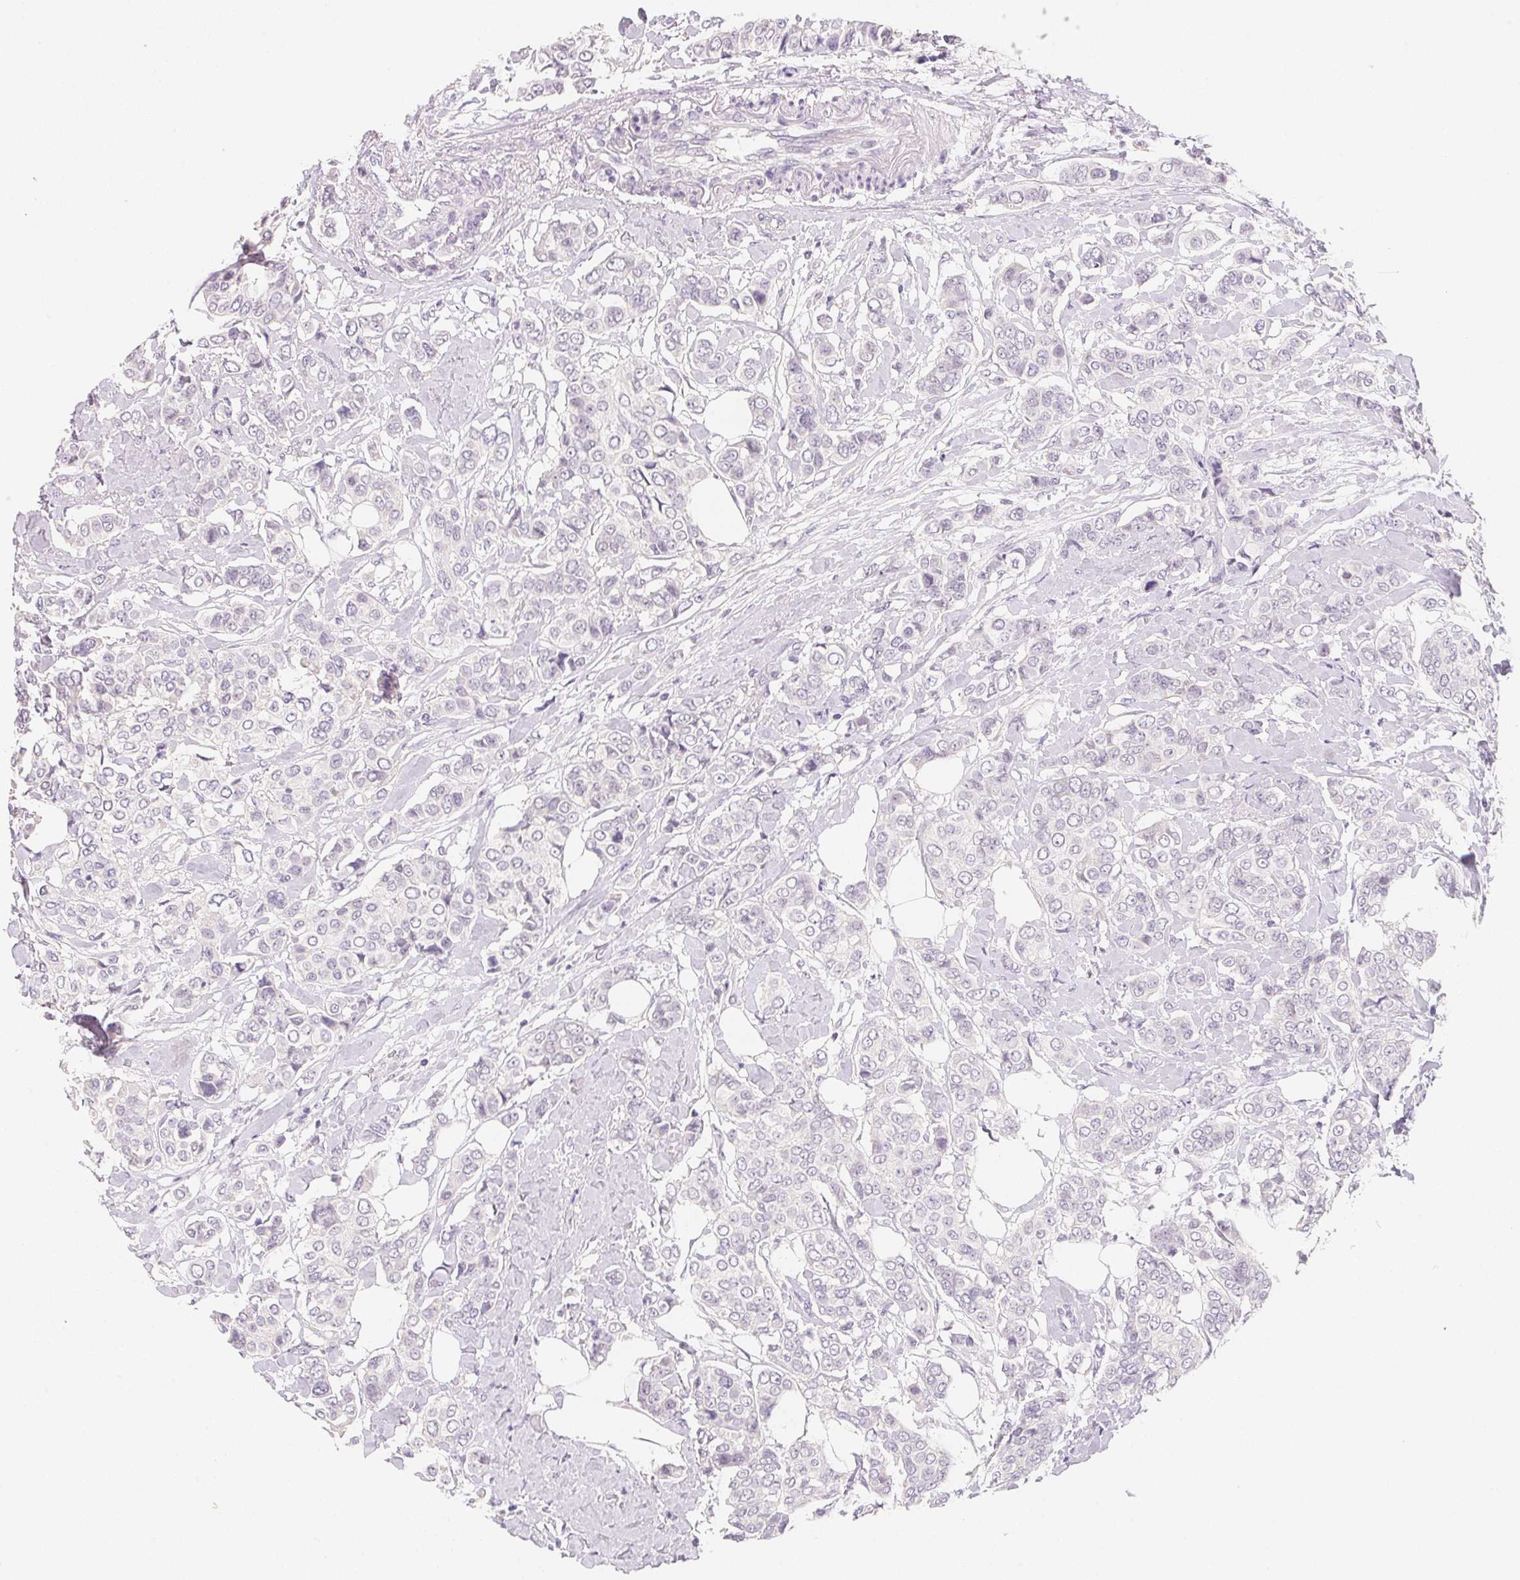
{"staining": {"intensity": "negative", "quantity": "none", "location": "none"}, "tissue": "breast cancer", "cell_type": "Tumor cells", "image_type": "cancer", "snomed": [{"axis": "morphology", "description": "Lobular carcinoma"}, {"axis": "topography", "description": "Breast"}], "caption": "Protein analysis of breast cancer (lobular carcinoma) exhibits no significant positivity in tumor cells.", "gene": "MCOLN3", "patient": {"sex": "female", "age": 51}}